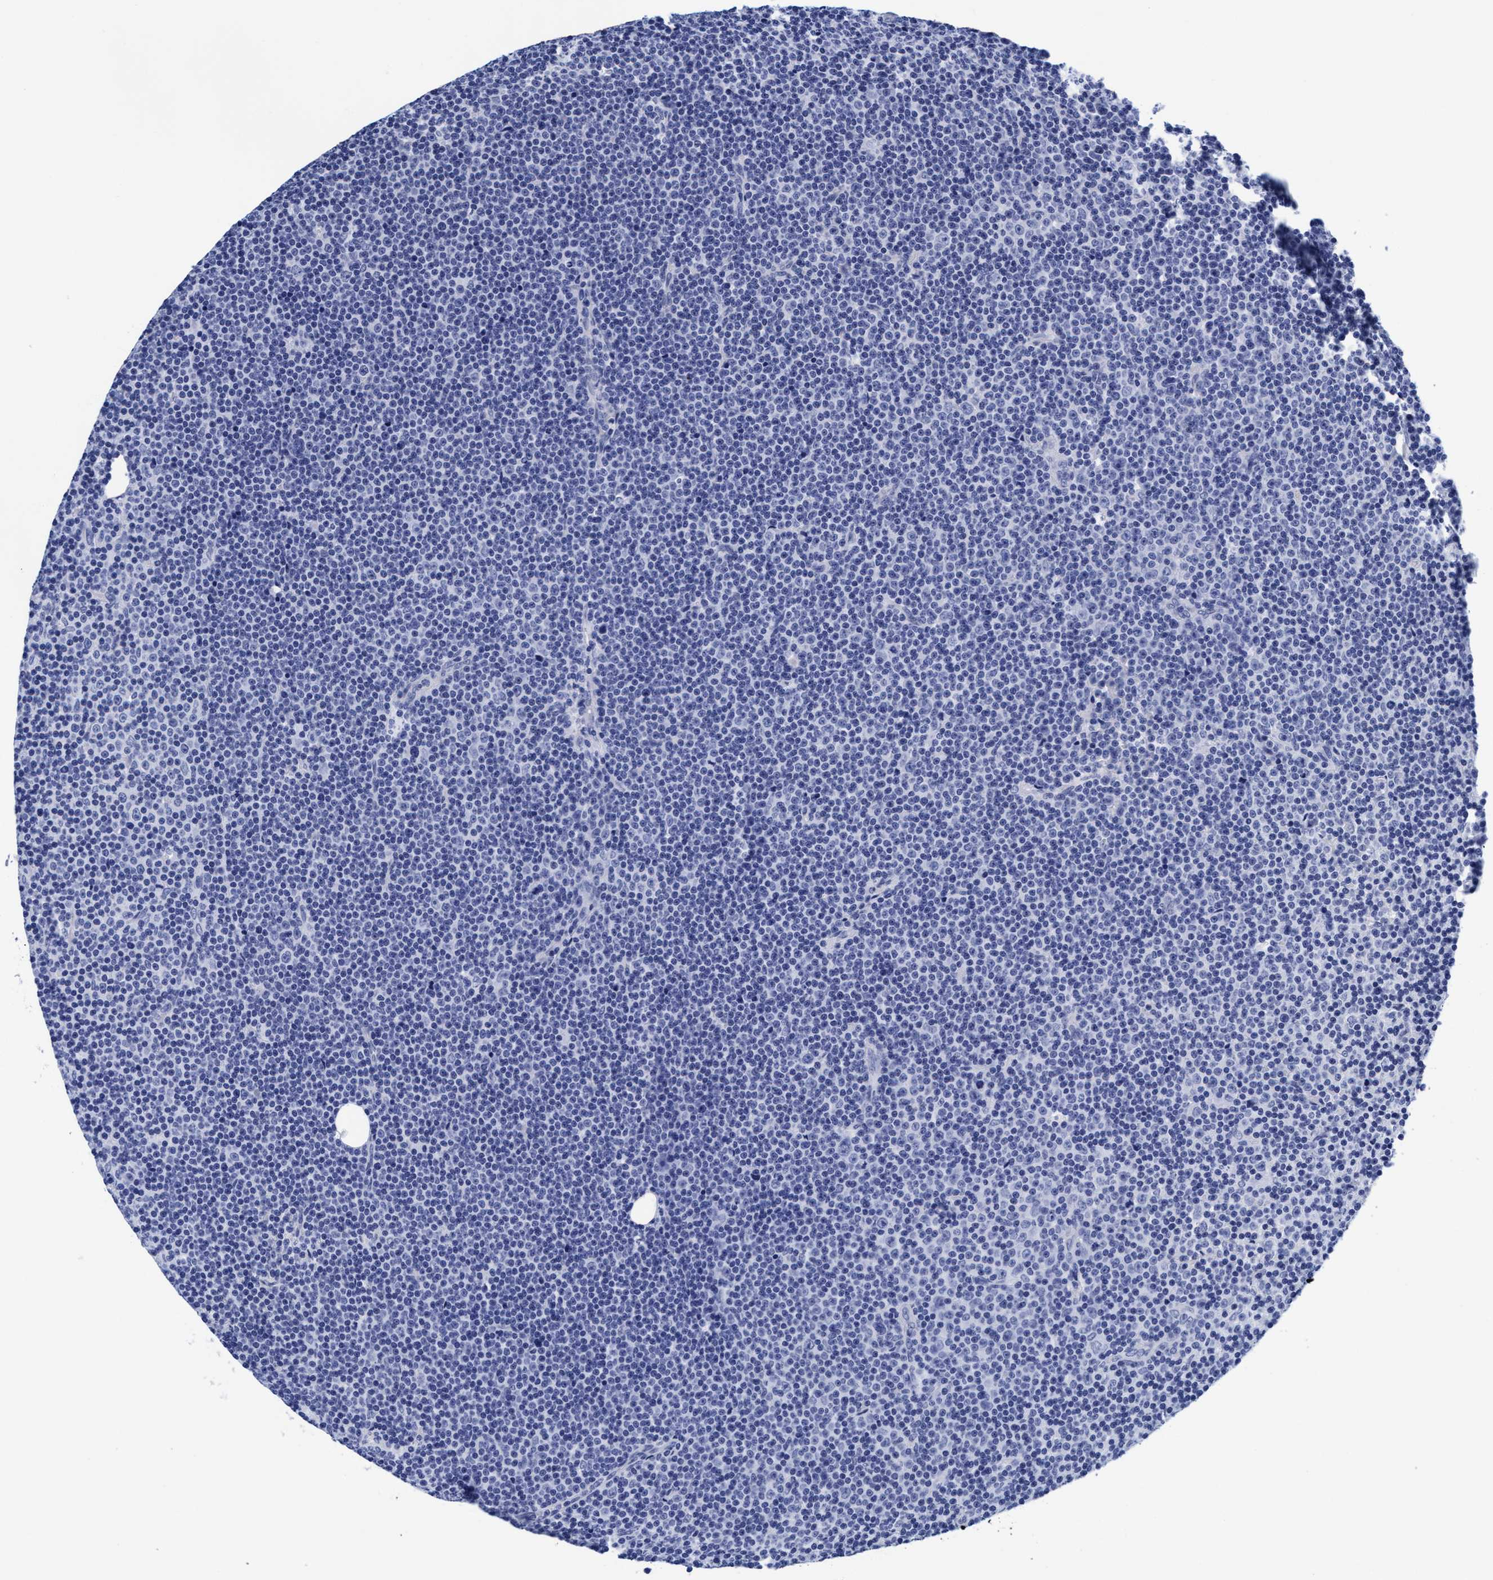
{"staining": {"intensity": "negative", "quantity": "none", "location": "none"}, "tissue": "lymphoma", "cell_type": "Tumor cells", "image_type": "cancer", "snomed": [{"axis": "morphology", "description": "Malignant lymphoma, non-Hodgkin's type, Low grade"}, {"axis": "topography", "description": "Lymph node"}], "caption": "An image of lymphoma stained for a protein exhibits no brown staining in tumor cells.", "gene": "ARSG", "patient": {"sex": "female", "age": 67}}